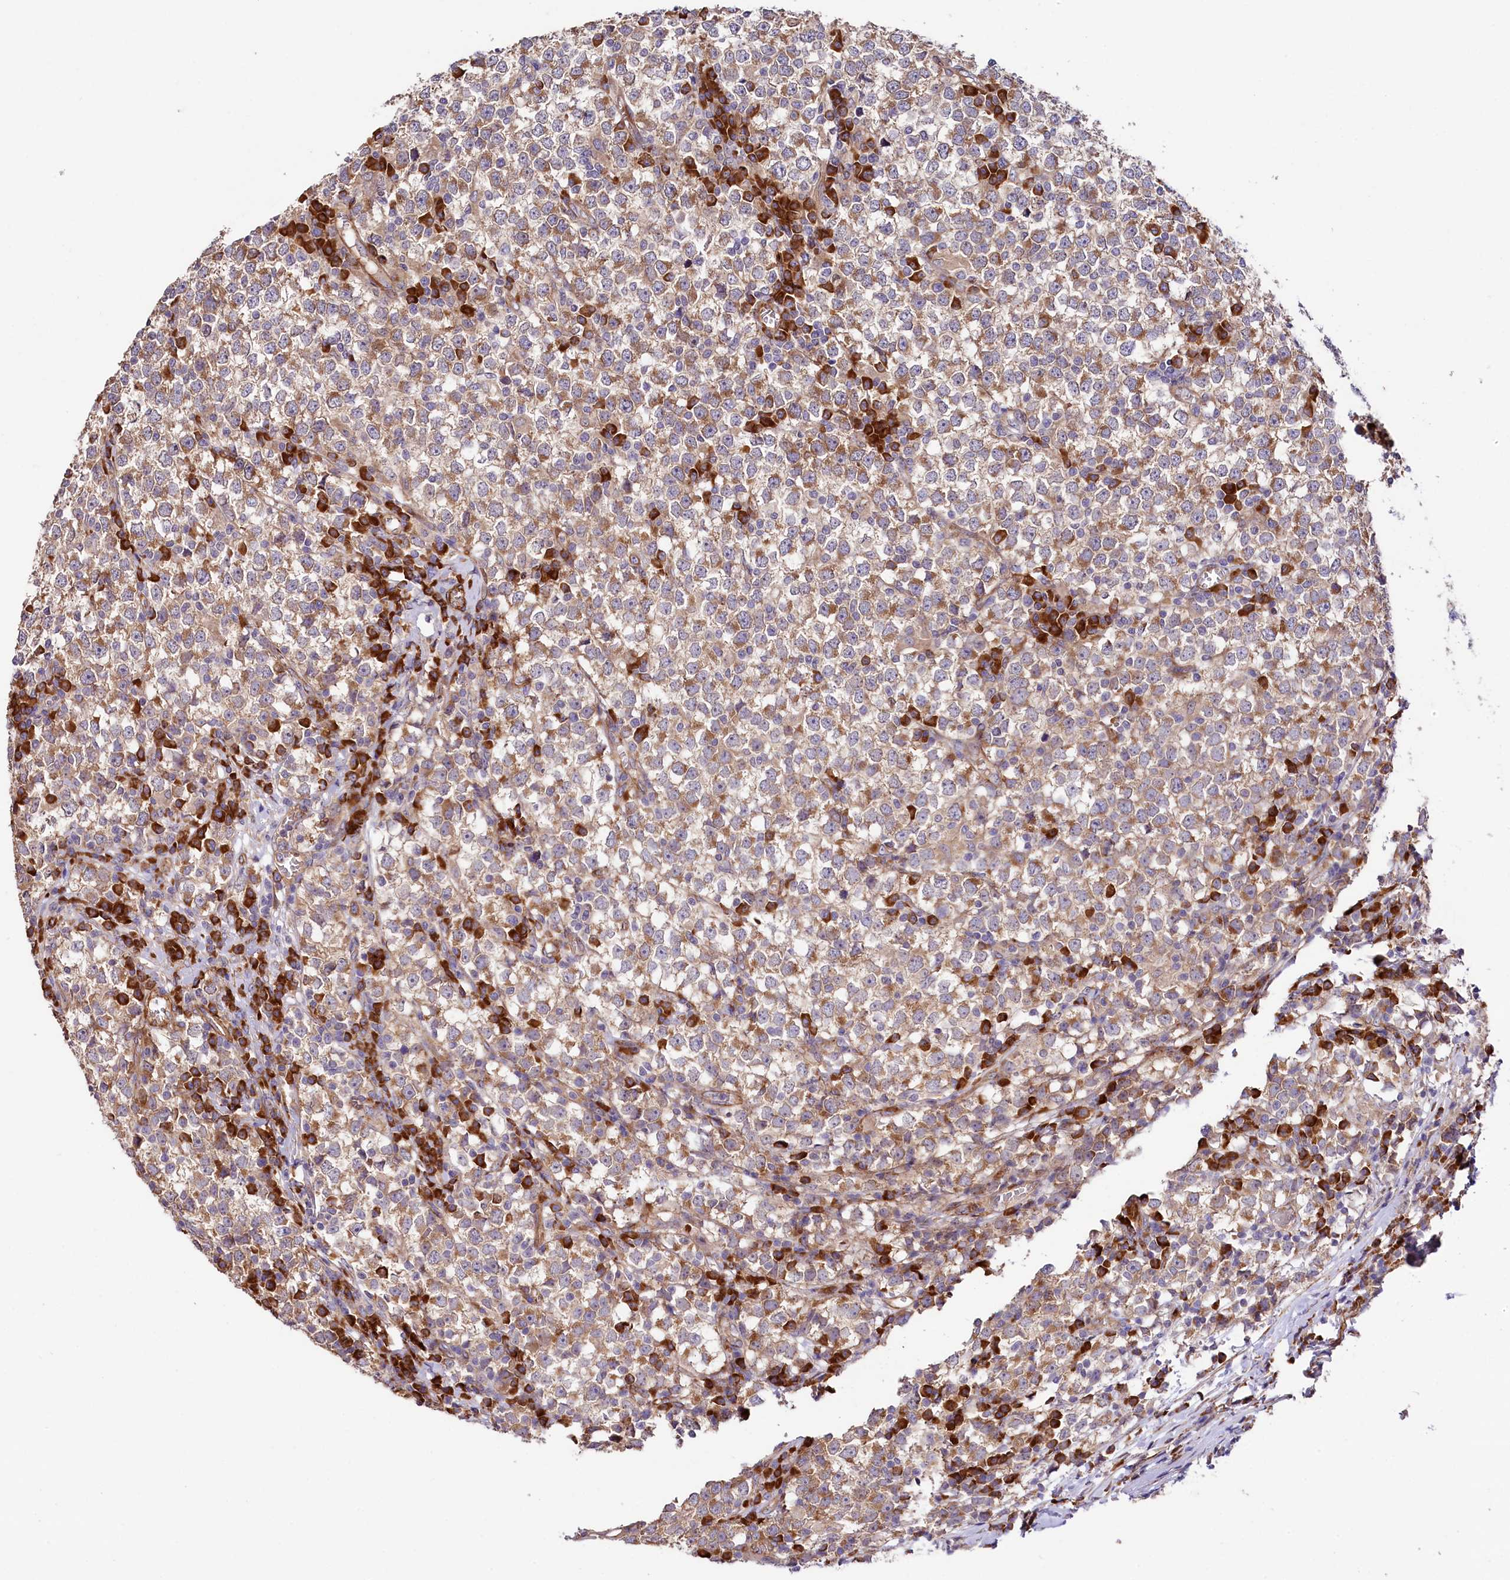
{"staining": {"intensity": "moderate", "quantity": ">75%", "location": "cytoplasmic/membranous"}, "tissue": "testis cancer", "cell_type": "Tumor cells", "image_type": "cancer", "snomed": [{"axis": "morphology", "description": "Seminoma, NOS"}, {"axis": "topography", "description": "Testis"}], "caption": "A medium amount of moderate cytoplasmic/membranous staining is appreciated in approximately >75% of tumor cells in testis cancer (seminoma) tissue.", "gene": "SPATS2", "patient": {"sex": "male", "age": 65}}